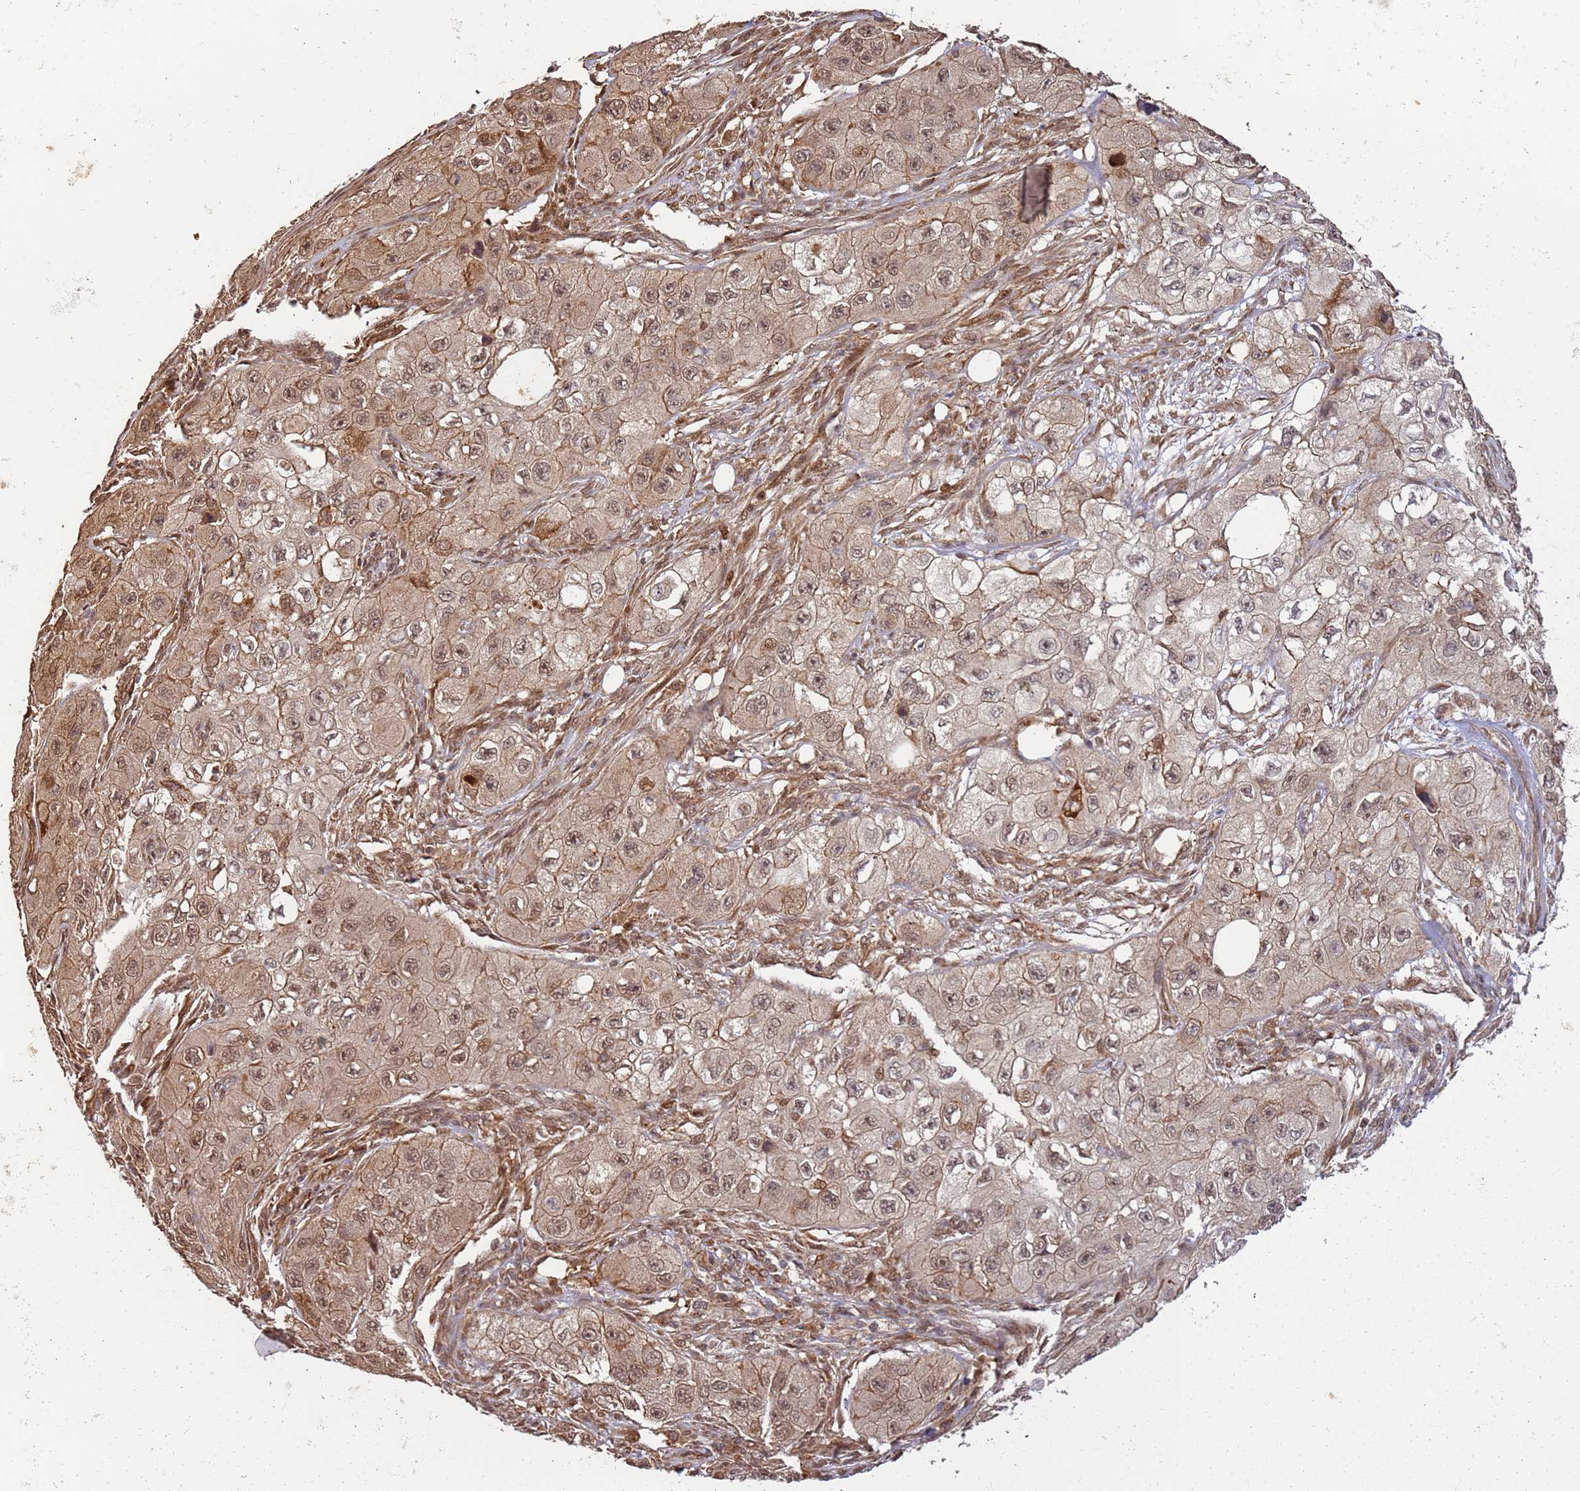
{"staining": {"intensity": "moderate", "quantity": ">75%", "location": "nuclear"}, "tissue": "skin cancer", "cell_type": "Tumor cells", "image_type": "cancer", "snomed": [{"axis": "morphology", "description": "Squamous cell carcinoma, NOS"}, {"axis": "topography", "description": "Skin"}, {"axis": "topography", "description": "Subcutis"}], "caption": "Moderate nuclear positivity is appreciated in approximately >75% of tumor cells in squamous cell carcinoma (skin).", "gene": "ST18", "patient": {"sex": "male", "age": 73}}